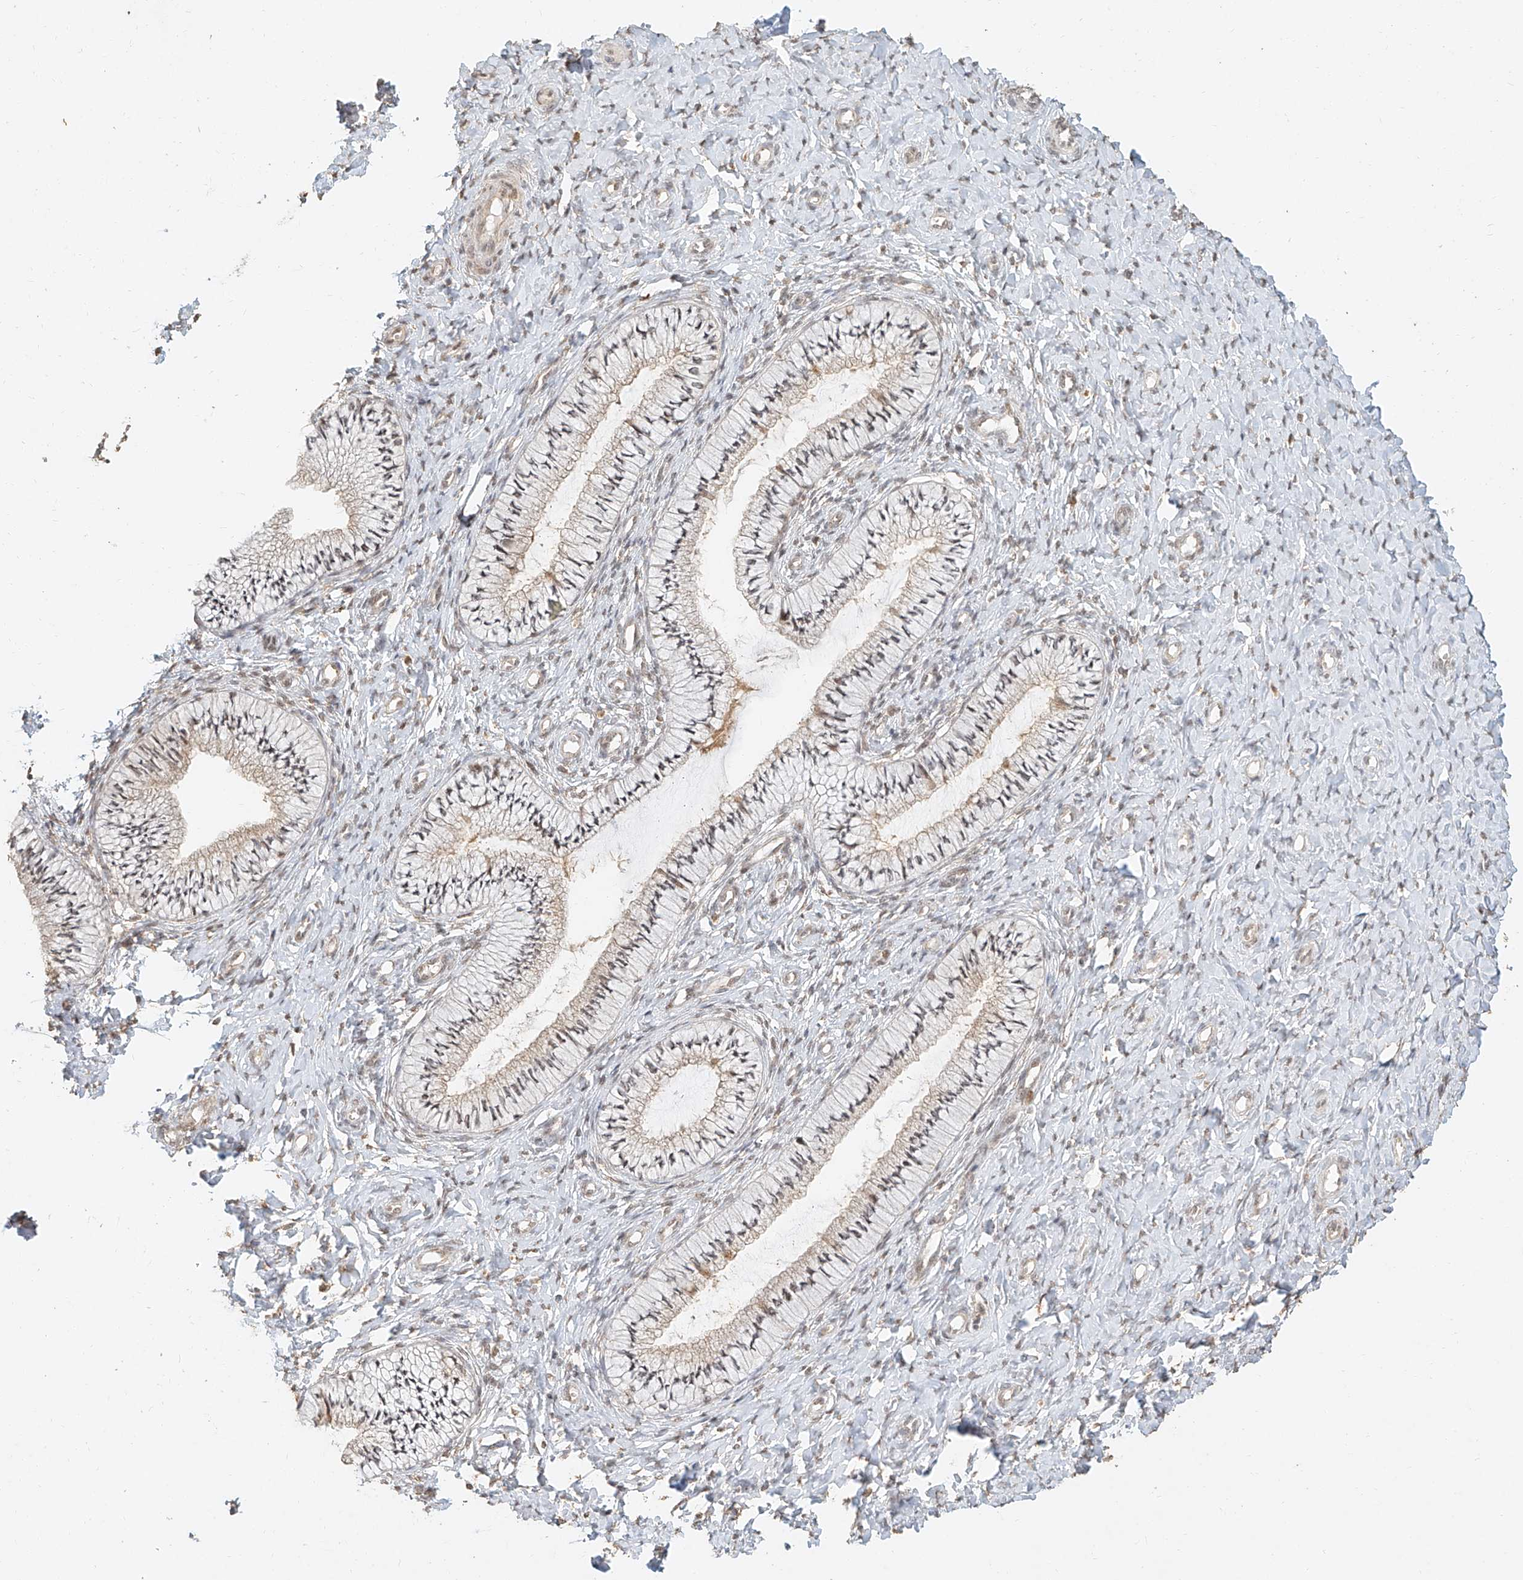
{"staining": {"intensity": "moderate", "quantity": "25%-75%", "location": "cytoplasmic/membranous,nuclear"}, "tissue": "cervix", "cell_type": "Glandular cells", "image_type": "normal", "snomed": [{"axis": "morphology", "description": "Normal tissue, NOS"}, {"axis": "topography", "description": "Cervix"}], "caption": "DAB (3,3'-diaminobenzidine) immunohistochemical staining of normal cervix demonstrates moderate cytoplasmic/membranous,nuclear protein positivity in about 25%-75% of glandular cells. (brown staining indicates protein expression, while blue staining denotes nuclei).", "gene": "CXorf58", "patient": {"sex": "female", "age": 36}}